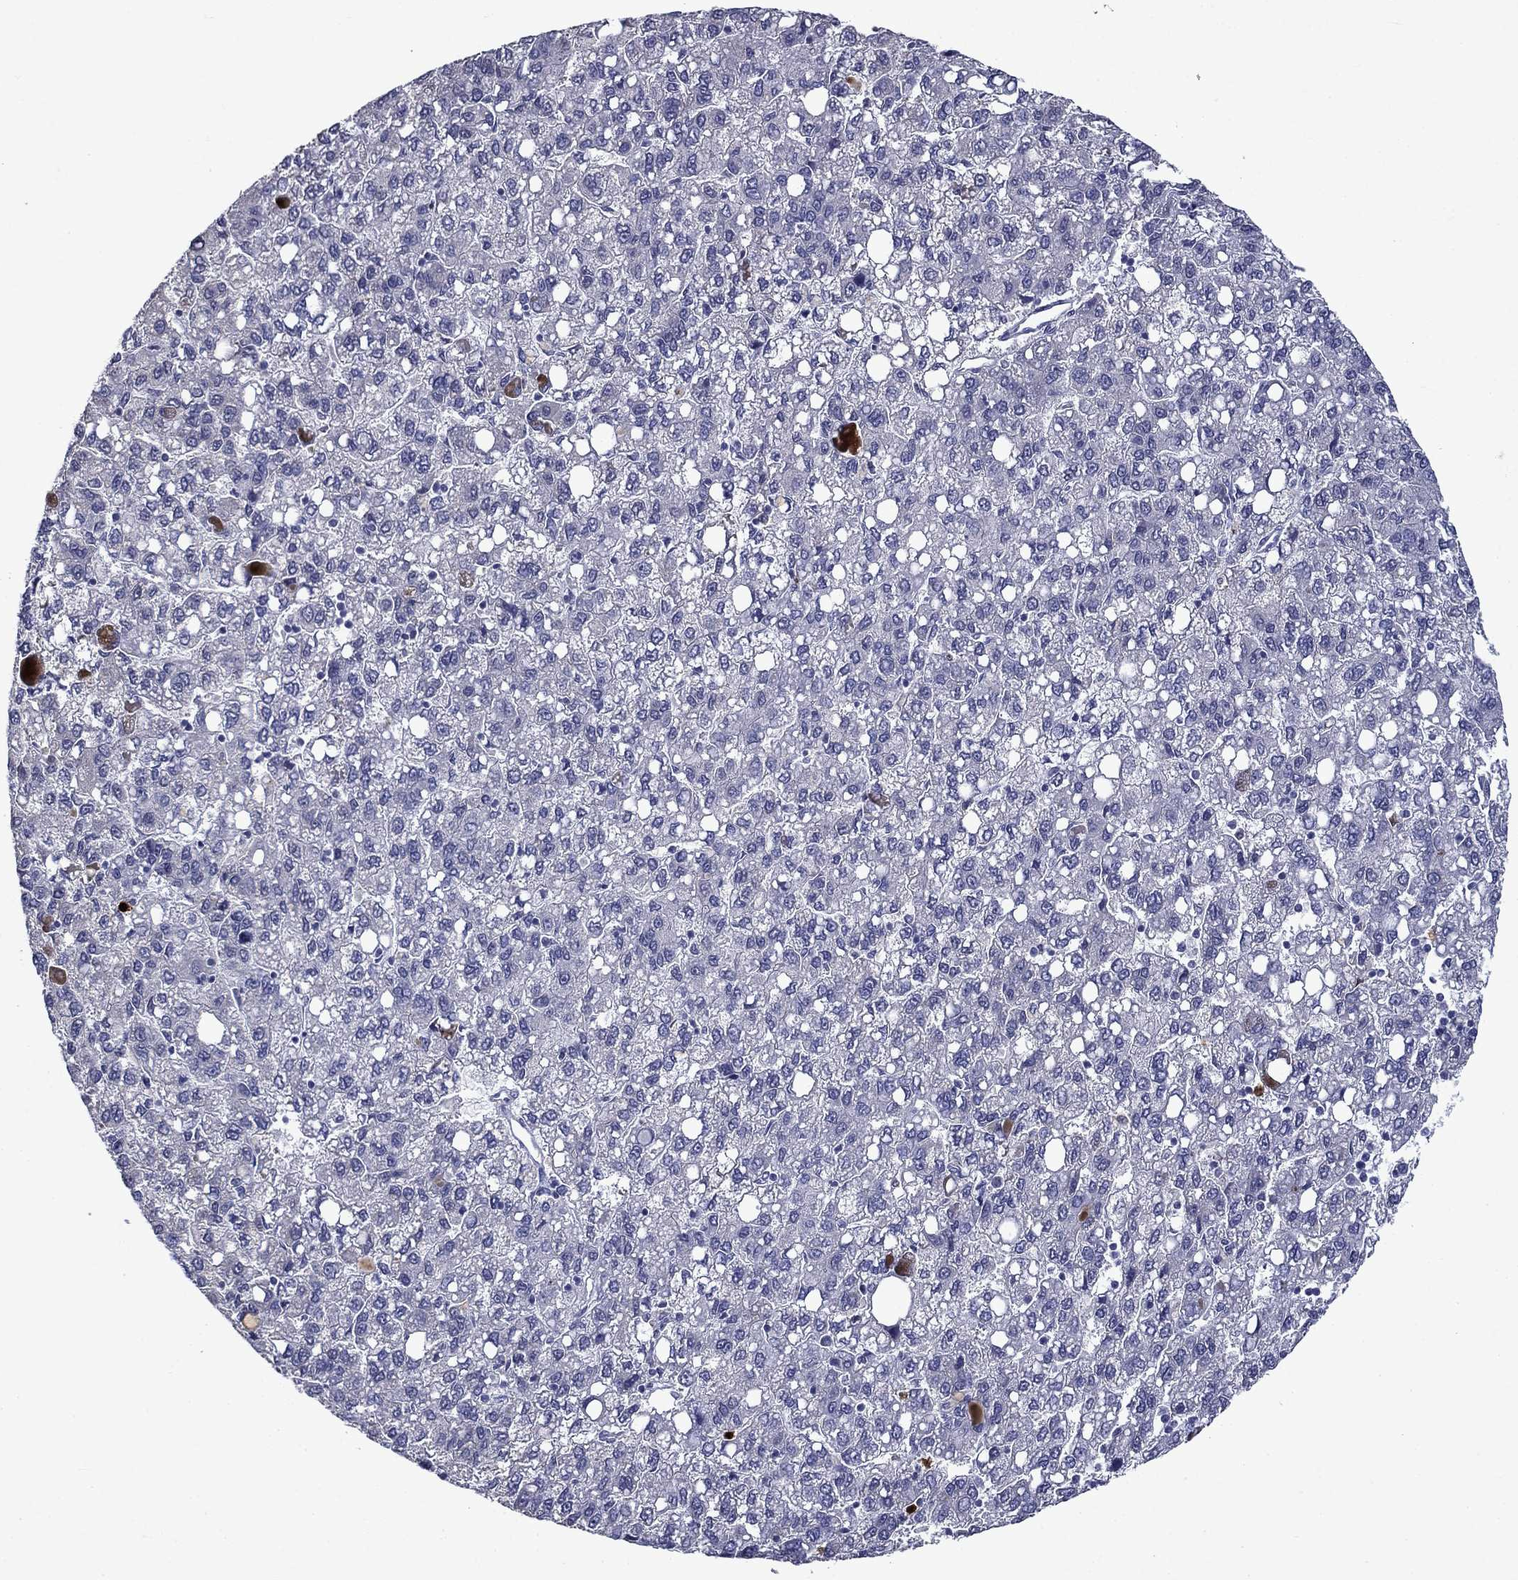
{"staining": {"intensity": "negative", "quantity": "none", "location": "none"}, "tissue": "liver cancer", "cell_type": "Tumor cells", "image_type": "cancer", "snomed": [{"axis": "morphology", "description": "Carcinoma, Hepatocellular, NOS"}, {"axis": "topography", "description": "Liver"}], "caption": "IHC micrograph of neoplastic tissue: human liver cancer (hepatocellular carcinoma) stained with DAB displays no significant protein positivity in tumor cells.", "gene": "IRF5", "patient": {"sex": "female", "age": 82}}